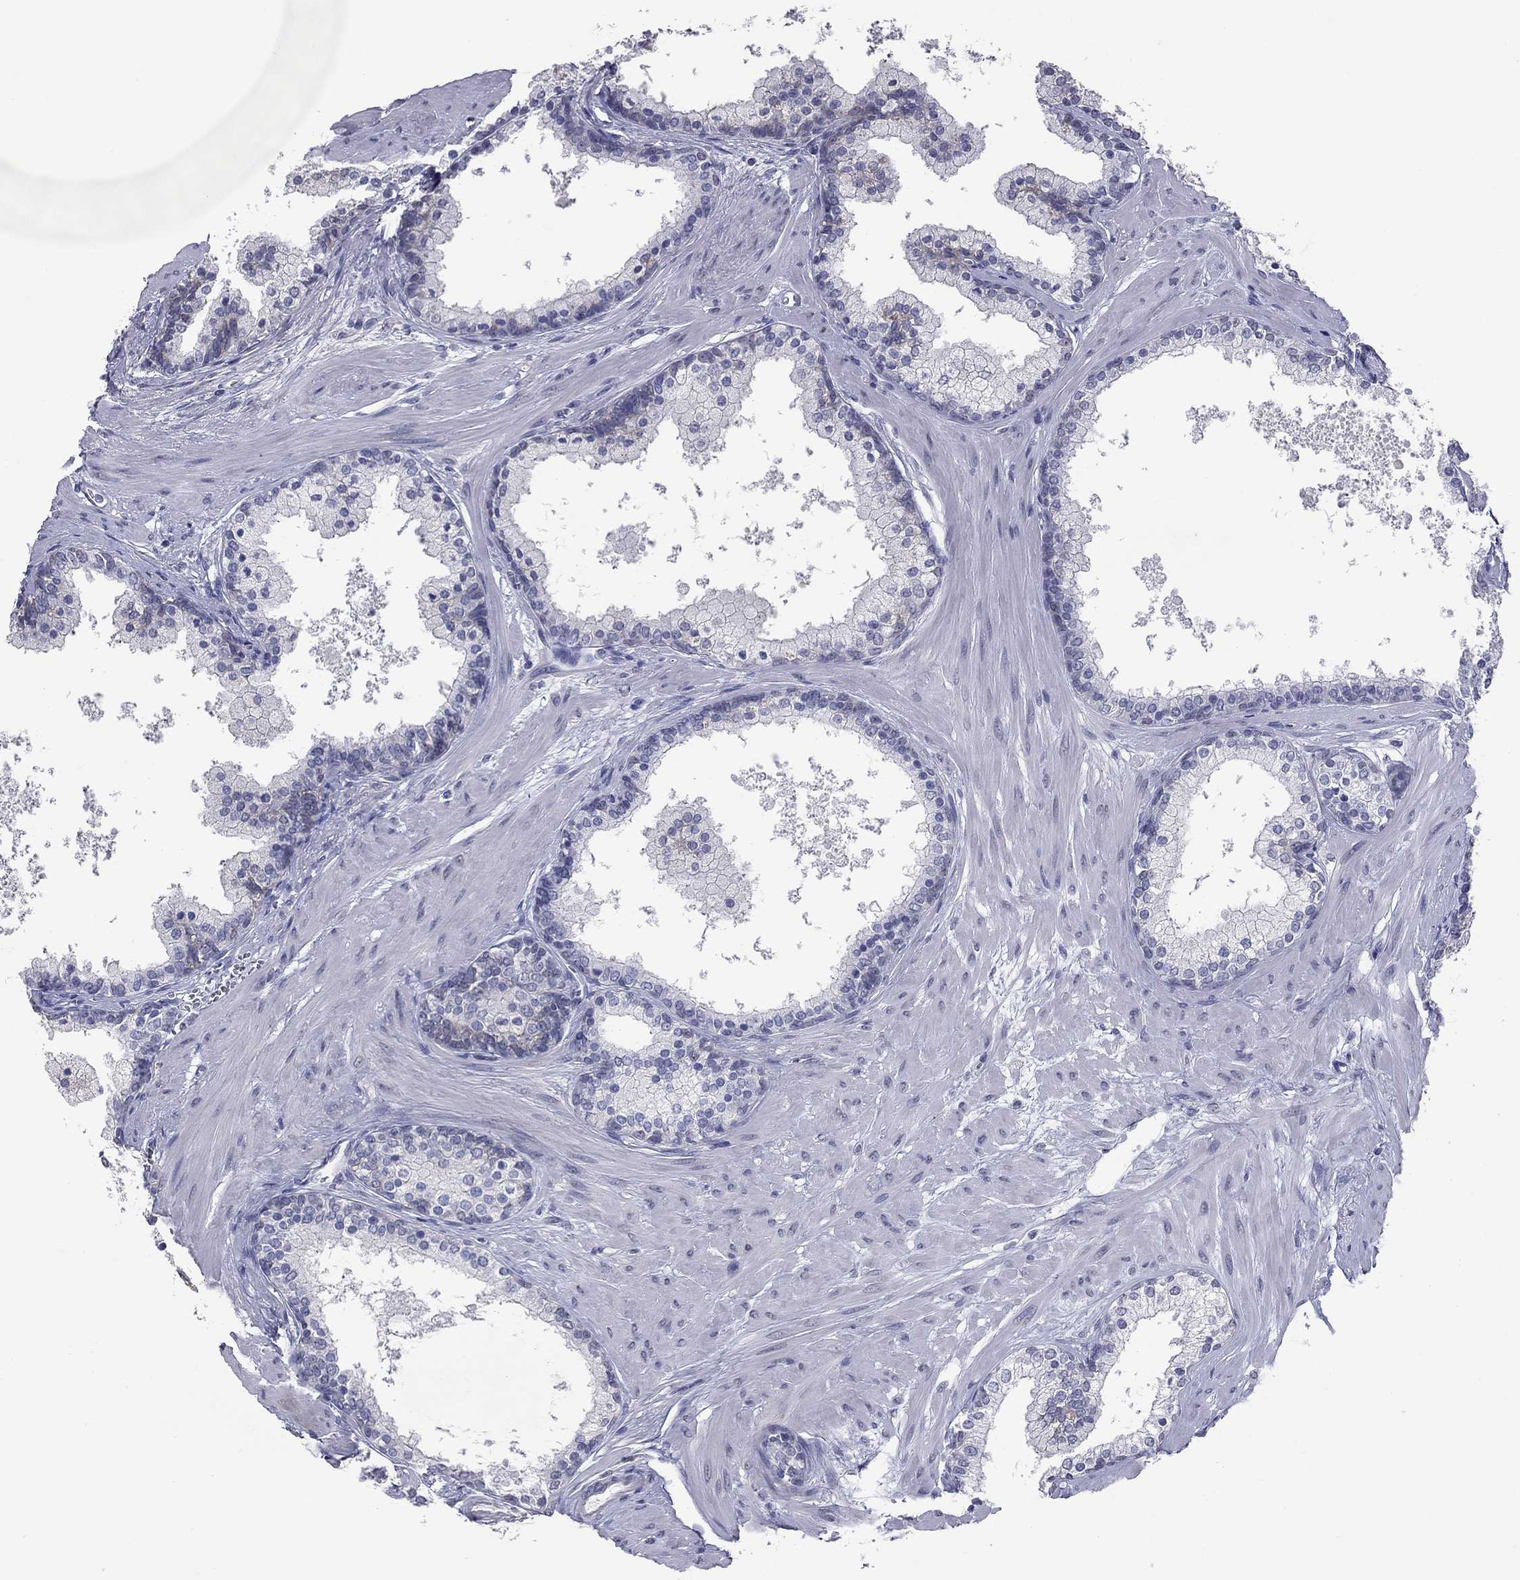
{"staining": {"intensity": "negative", "quantity": "none", "location": "none"}, "tissue": "prostate", "cell_type": "Glandular cells", "image_type": "normal", "snomed": [{"axis": "morphology", "description": "Normal tissue, NOS"}, {"axis": "topography", "description": "Prostate"}], "caption": "An image of human prostate is negative for staining in glandular cells. Nuclei are stained in blue.", "gene": "SHOC2", "patient": {"sex": "male", "age": 61}}